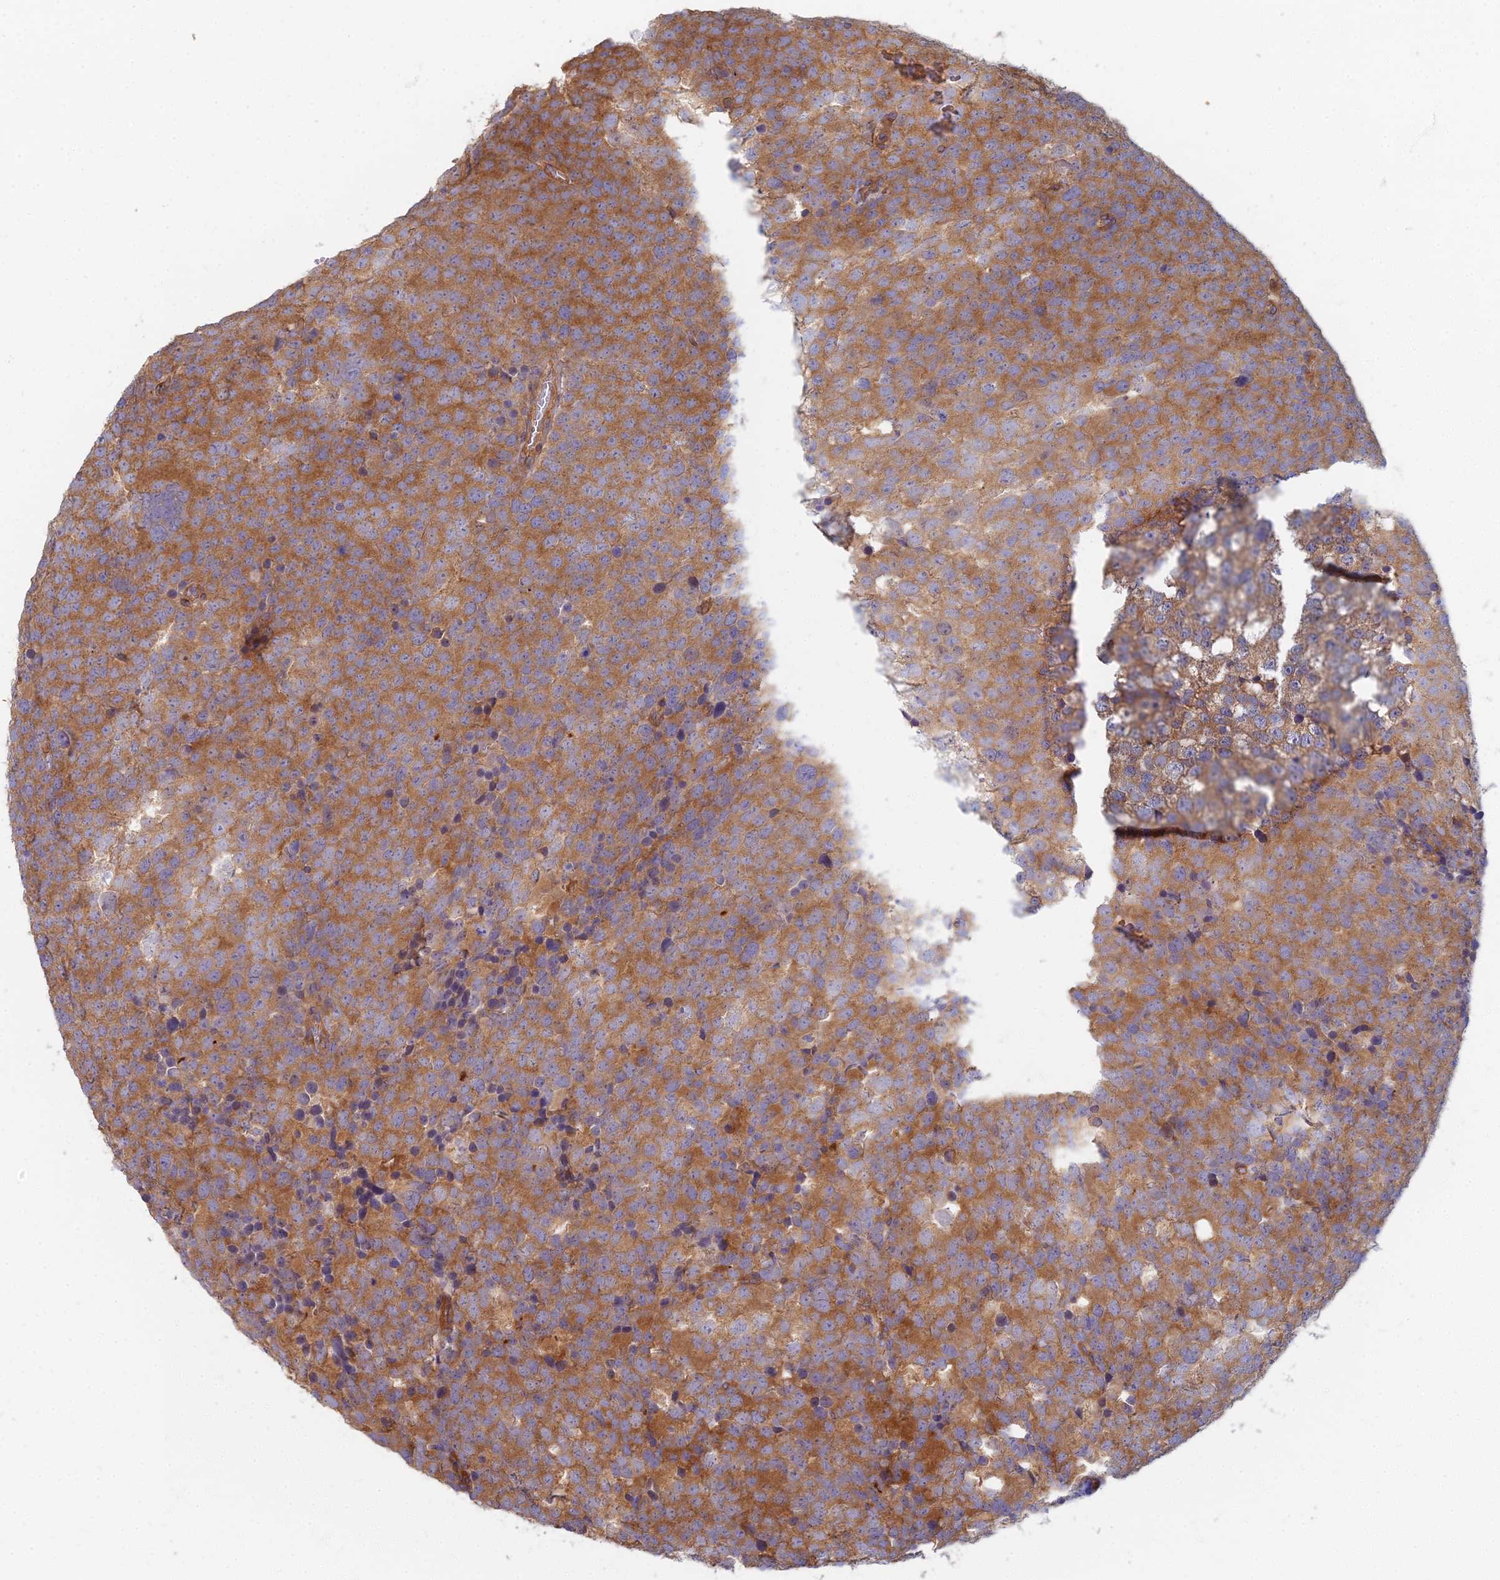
{"staining": {"intensity": "moderate", "quantity": ">75%", "location": "cytoplasmic/membranous"}, "tissue": "testis cancer", "cell_type": "Tumor cells", "image_type": "cancer", "snomed": [{"axis": "morphology", "description": "Seminoma, NOS"}, {"axis": "topography", "description": "Testis"}], "caption": "Immunohistochemistry (DAB (3,3'-diaminobenzidine)) staining of human testis cancer shows moderate cytoplasmic/membranous protein expression in about >75% of tumor cells. The protein is shown in brown color, while the nuclei are stained blue.", "gene": "RBSN", "patient": {"sex": "male", "age": 71}}